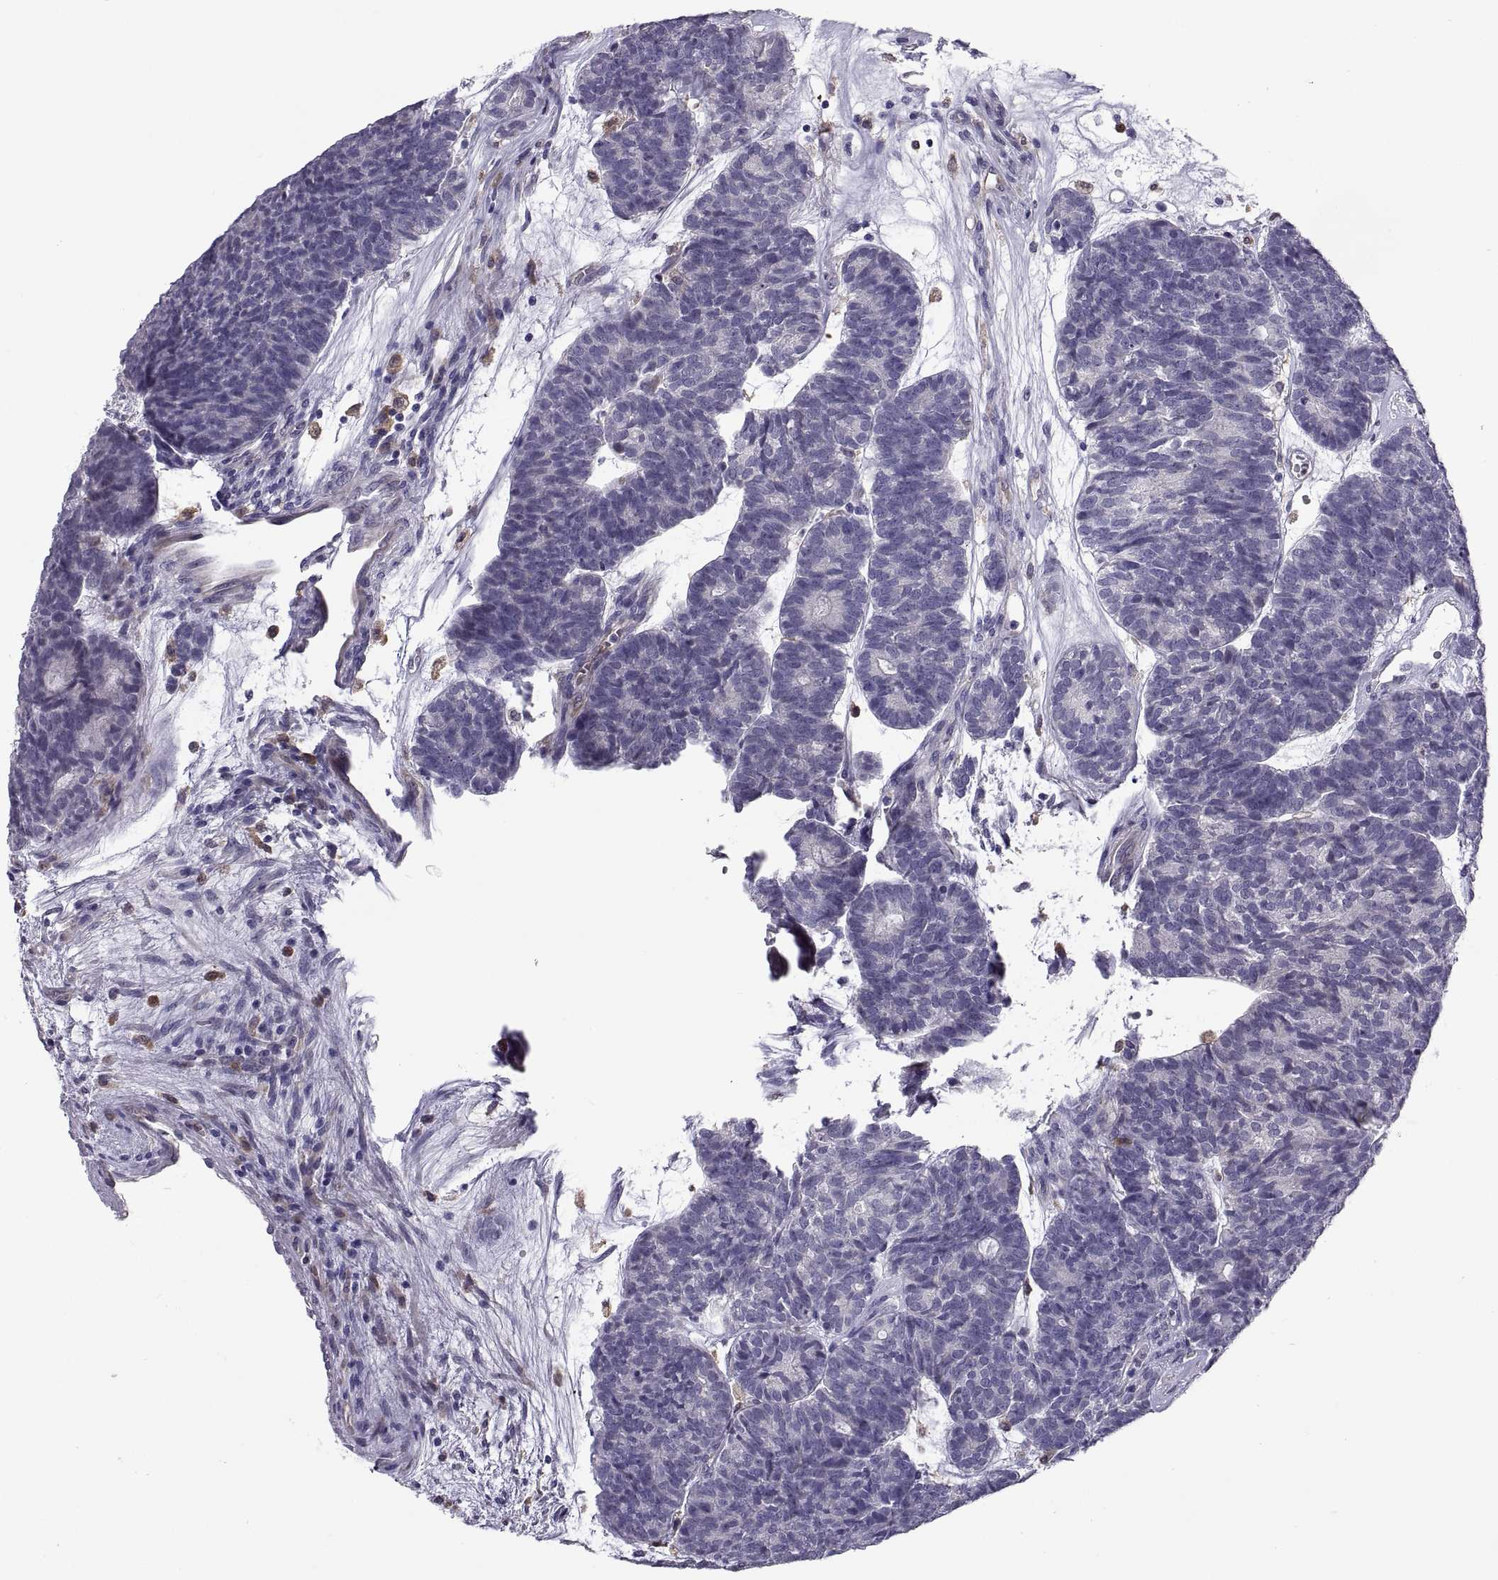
{"staining": {"intensity": "negative", "quantity": "none", "location": "none"}, "tissue": "head and neck cancer", "cell_type": "Tumor cells", "image_type": "cancer", "snomed": [{"axis": "morphology", "description": "Adenocarcinoma, NOS"}, {"axis": "topography", "description": "Head-Neck"}], "caption": "Tumor cells show no significant protein positivity in head and neck cancer.", "gene": "DOK3", "patient": {"sex": "female", "age": 81}}